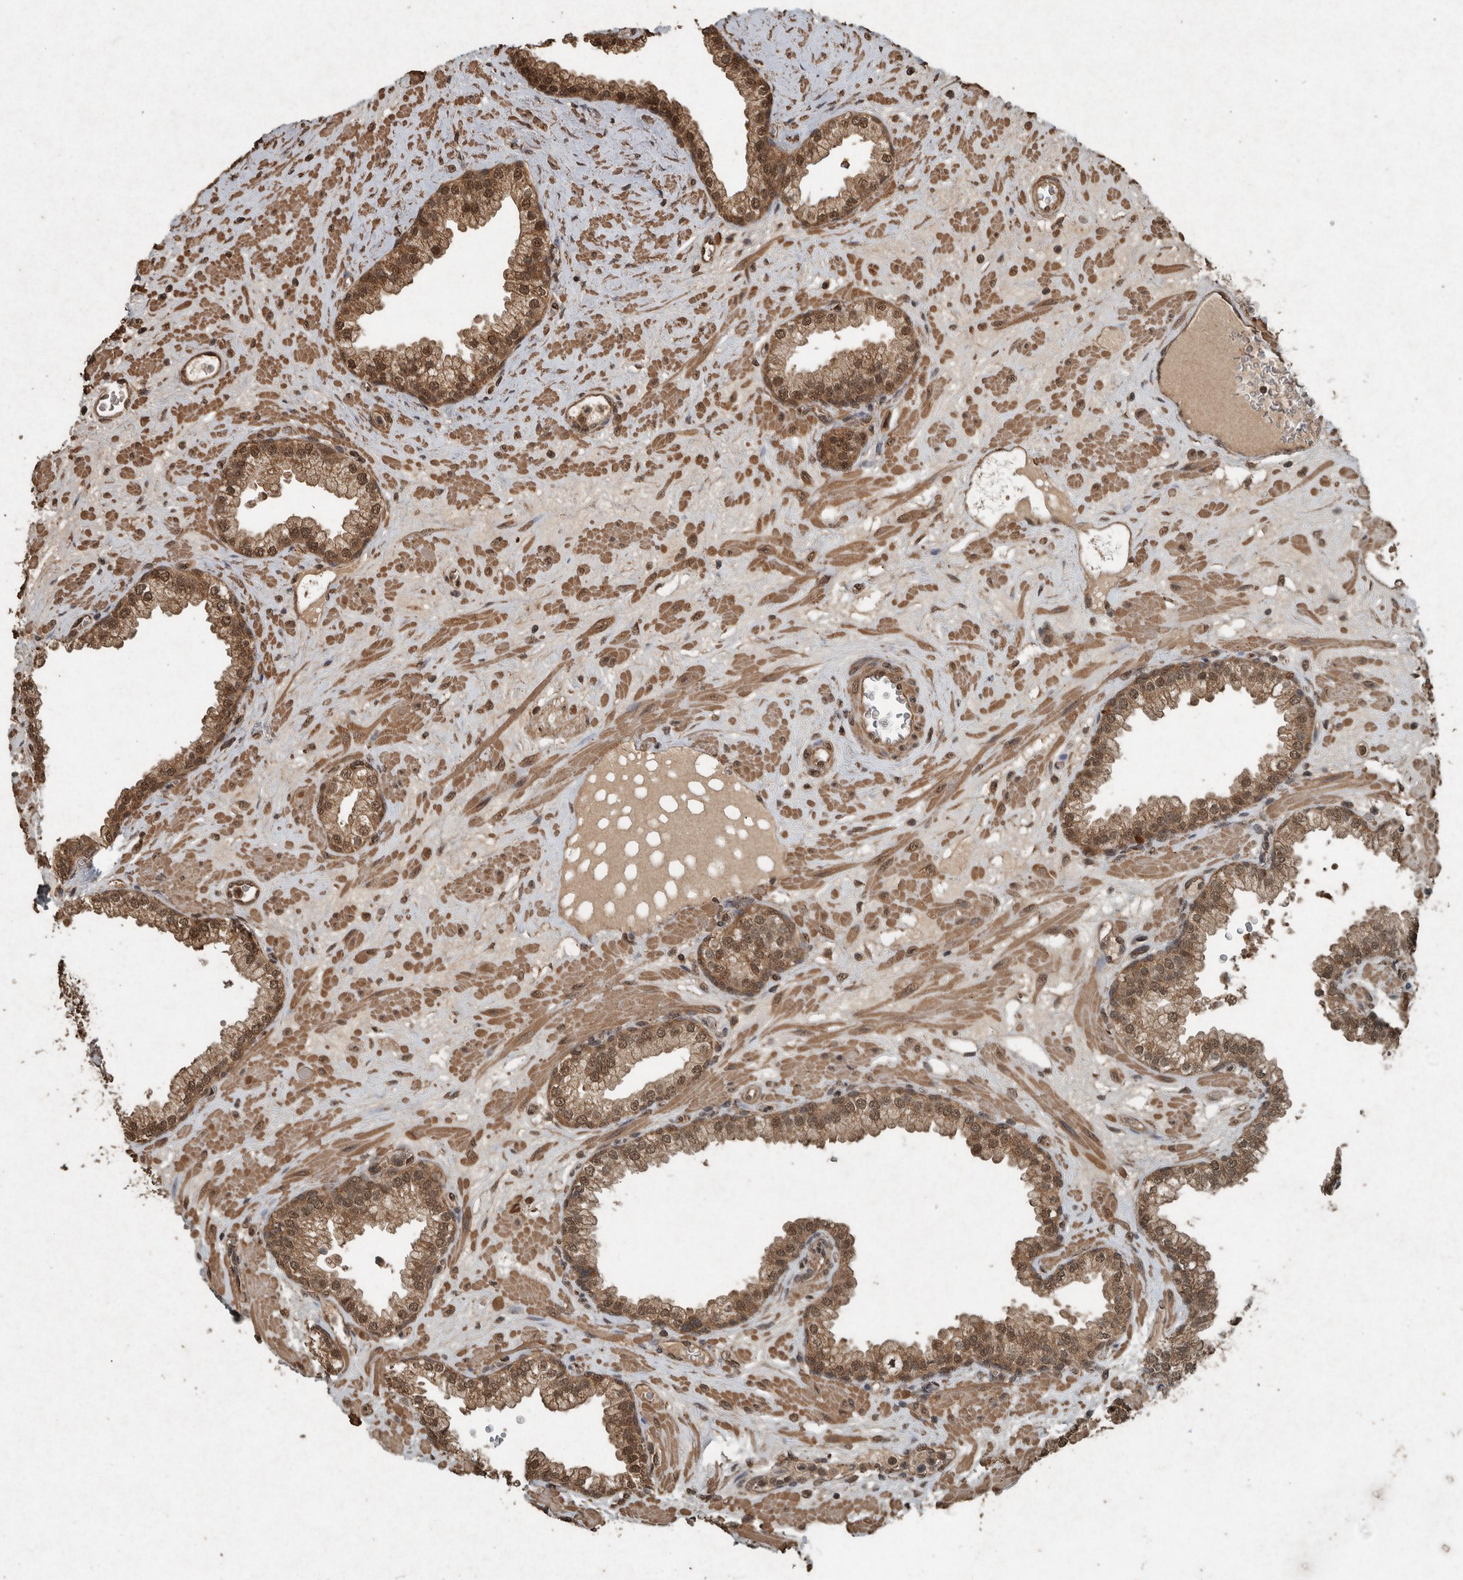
{"staining": {"intensity": "moderate", "quantity": ">75%", "location": "cytoplasmic/membranous,nuclear"}, "tissue": "prostate", "cell_type": "Glandular cells", "image_type": "normal", "snomed": [{"axis": "morphology", "description": "Normal tissue, NOS"}, {"axis": "morphology", "description": "Urothelial carcinoma, Low grade"}, {"axis": "topography", "description": "Urinary bladder"}, {"axis": "topography", "description": "Prostate"}], "caption": "Protein expression analysis of normal prostate shows moderate cytoplasmic/membranous,nuclear staining in approximately >75% of glandular cells.", "gene": "ARHGEF12", "patient": {"sex": "male", "age": 60}}